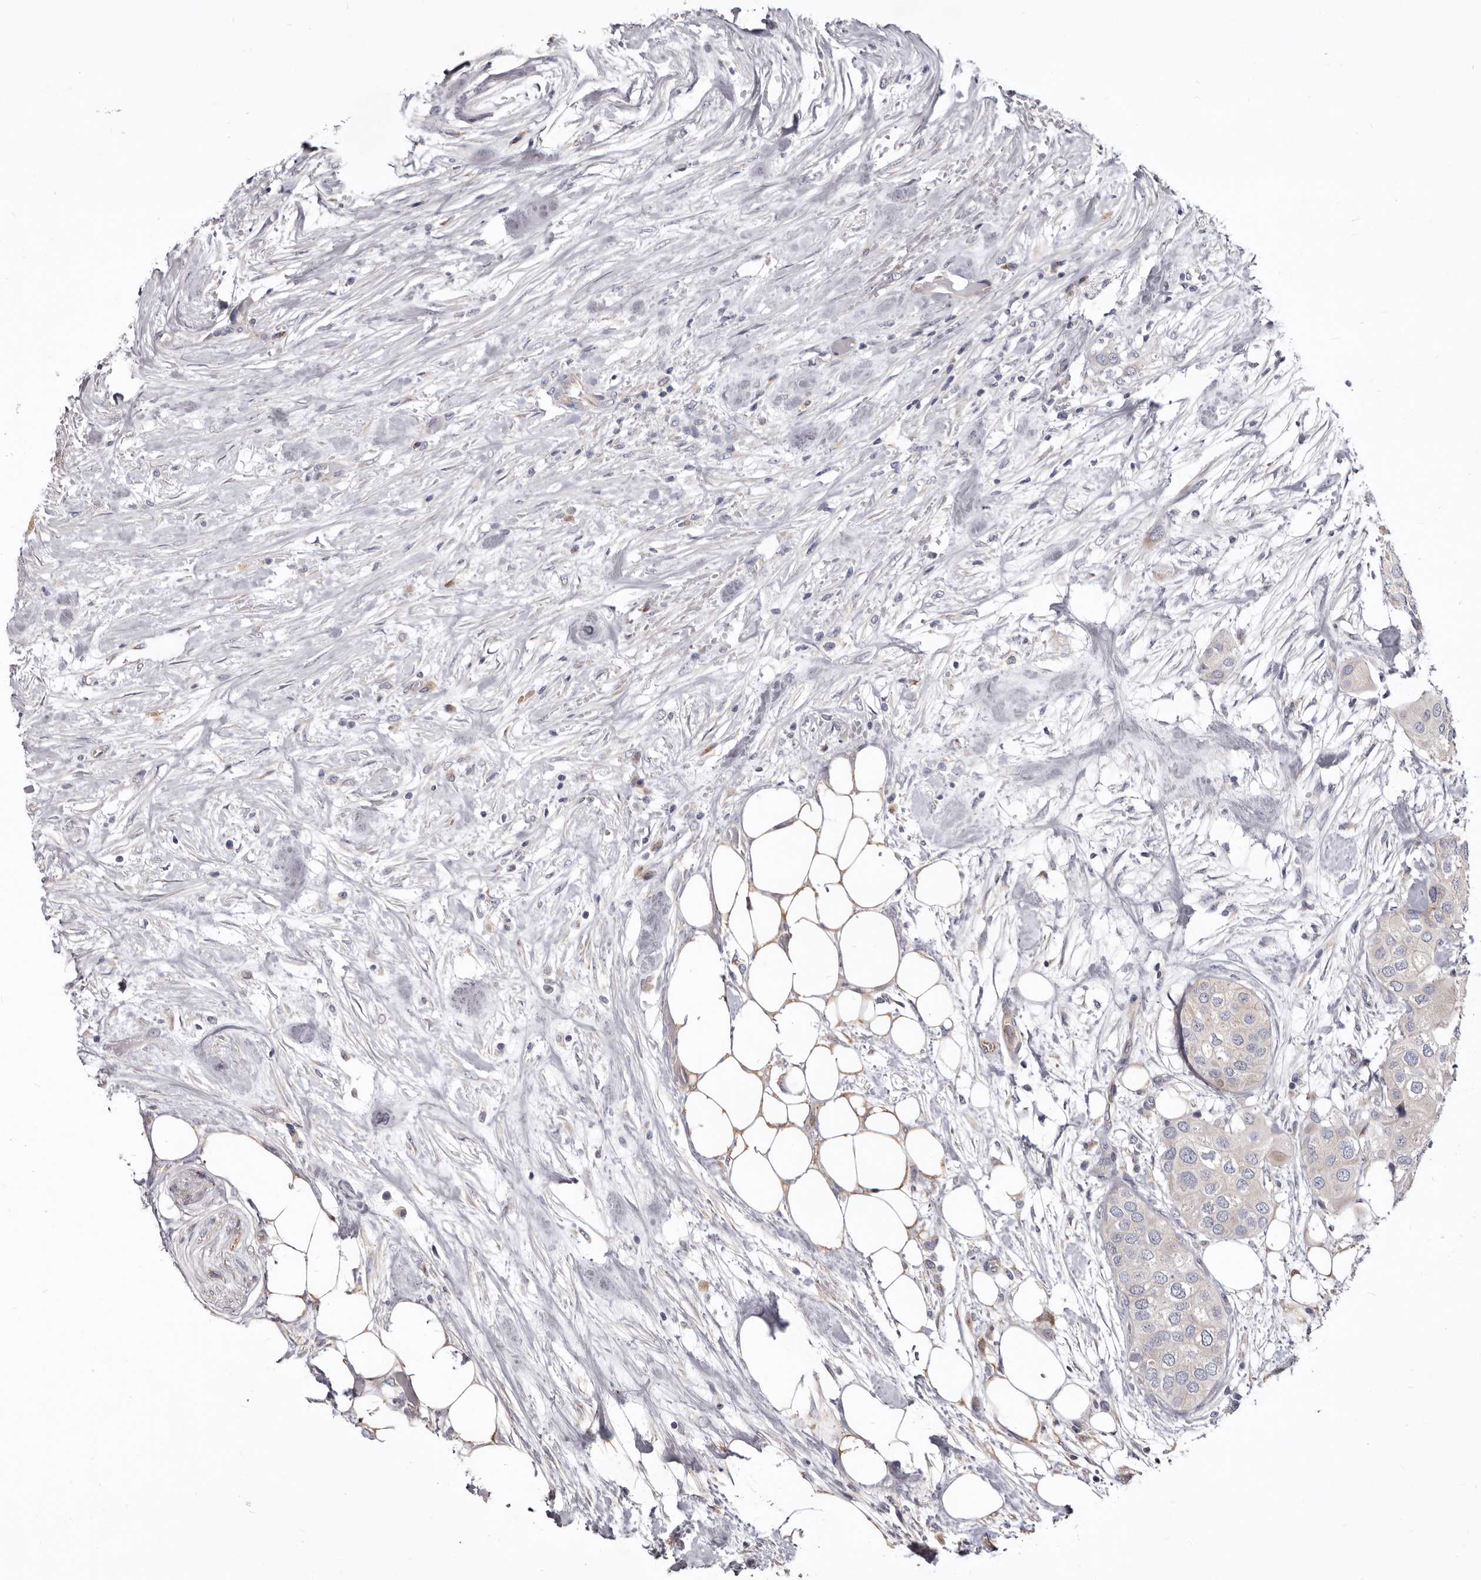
{"staining": {"intensity": "weak", "quantity": ">75%", "location": "cytoplasmic/membranous"}, "tissue": "urothelial cancer", "cell_type": "Tumor cells", "image_type": "cancer", "snomed": [{"axis": "morphology", "description": "Urothelial carcinoma, High grade"}, {"axis": "topography", "description": "Urinary bladder"}], "caption": "Urothelial cancer stained for a protein (brown) shows weak cytoplasmic/membranous positive positivity in about >75% of tumor cells.", "gene": "FMO2", "patient": {"sex": "male", "age": 64}}